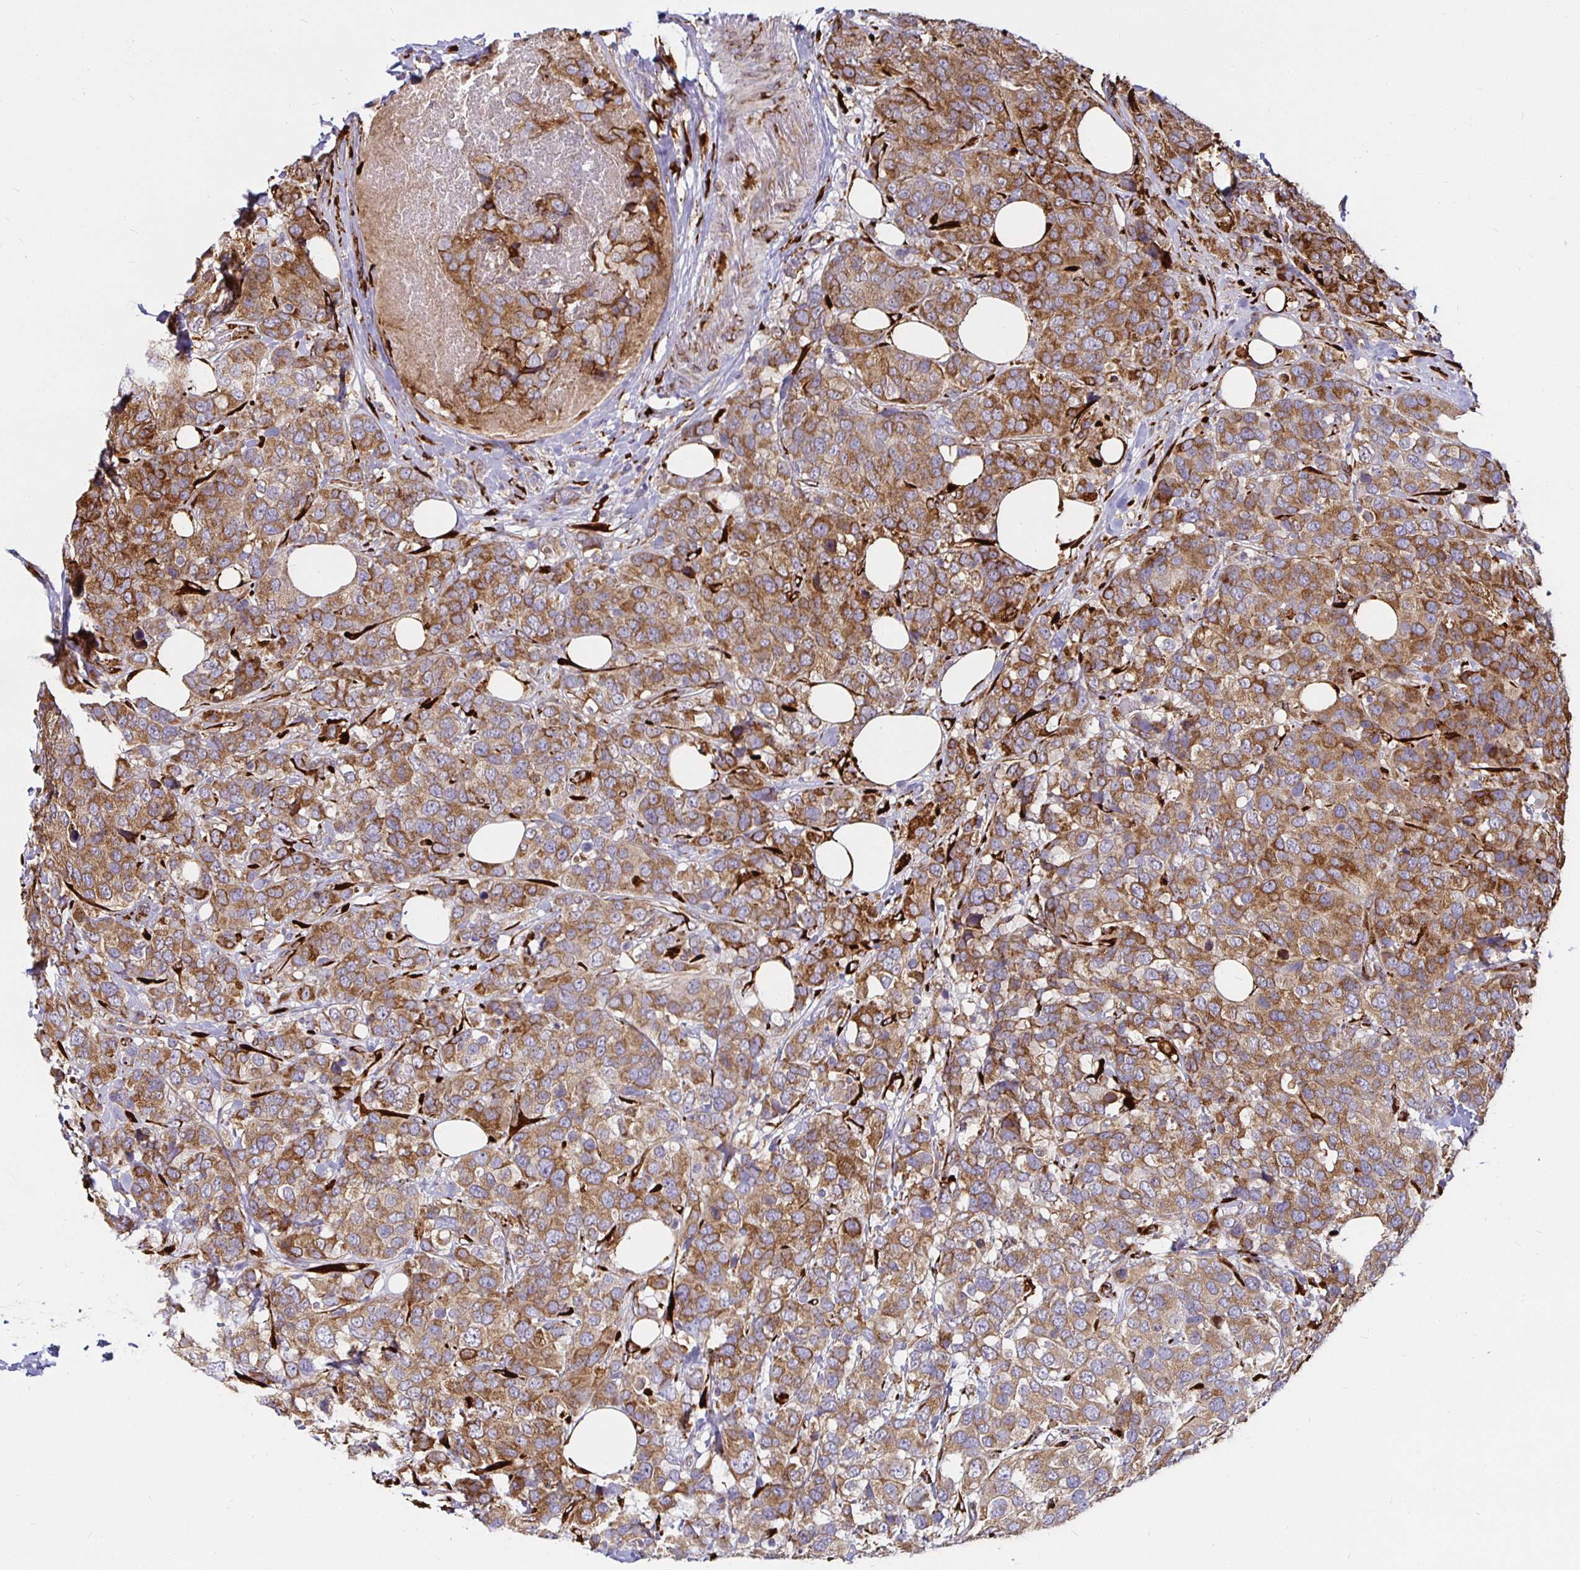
{"staining": {"intensity": "moderate", "quantity": ">75%", "location": "cytoplasmic/membranous"}, "tissue": "breast cancer", "cell_type": "Tumor cells", "image_type": "cancer", "snomed": [{"axis": "morphology", "description": "Lobular carcinoma"}, {"axis": "topography", "description": "Breast"}], "caption": "This image shows immunohistochemistry (IHC) staining of lobular carcinoma (breast), with medium moderate cytoplasmic/membranous expression in approximately >75% of tumor cells.", "gene": "P4HA2", "patient": {"sex": "female", "age": 59}}